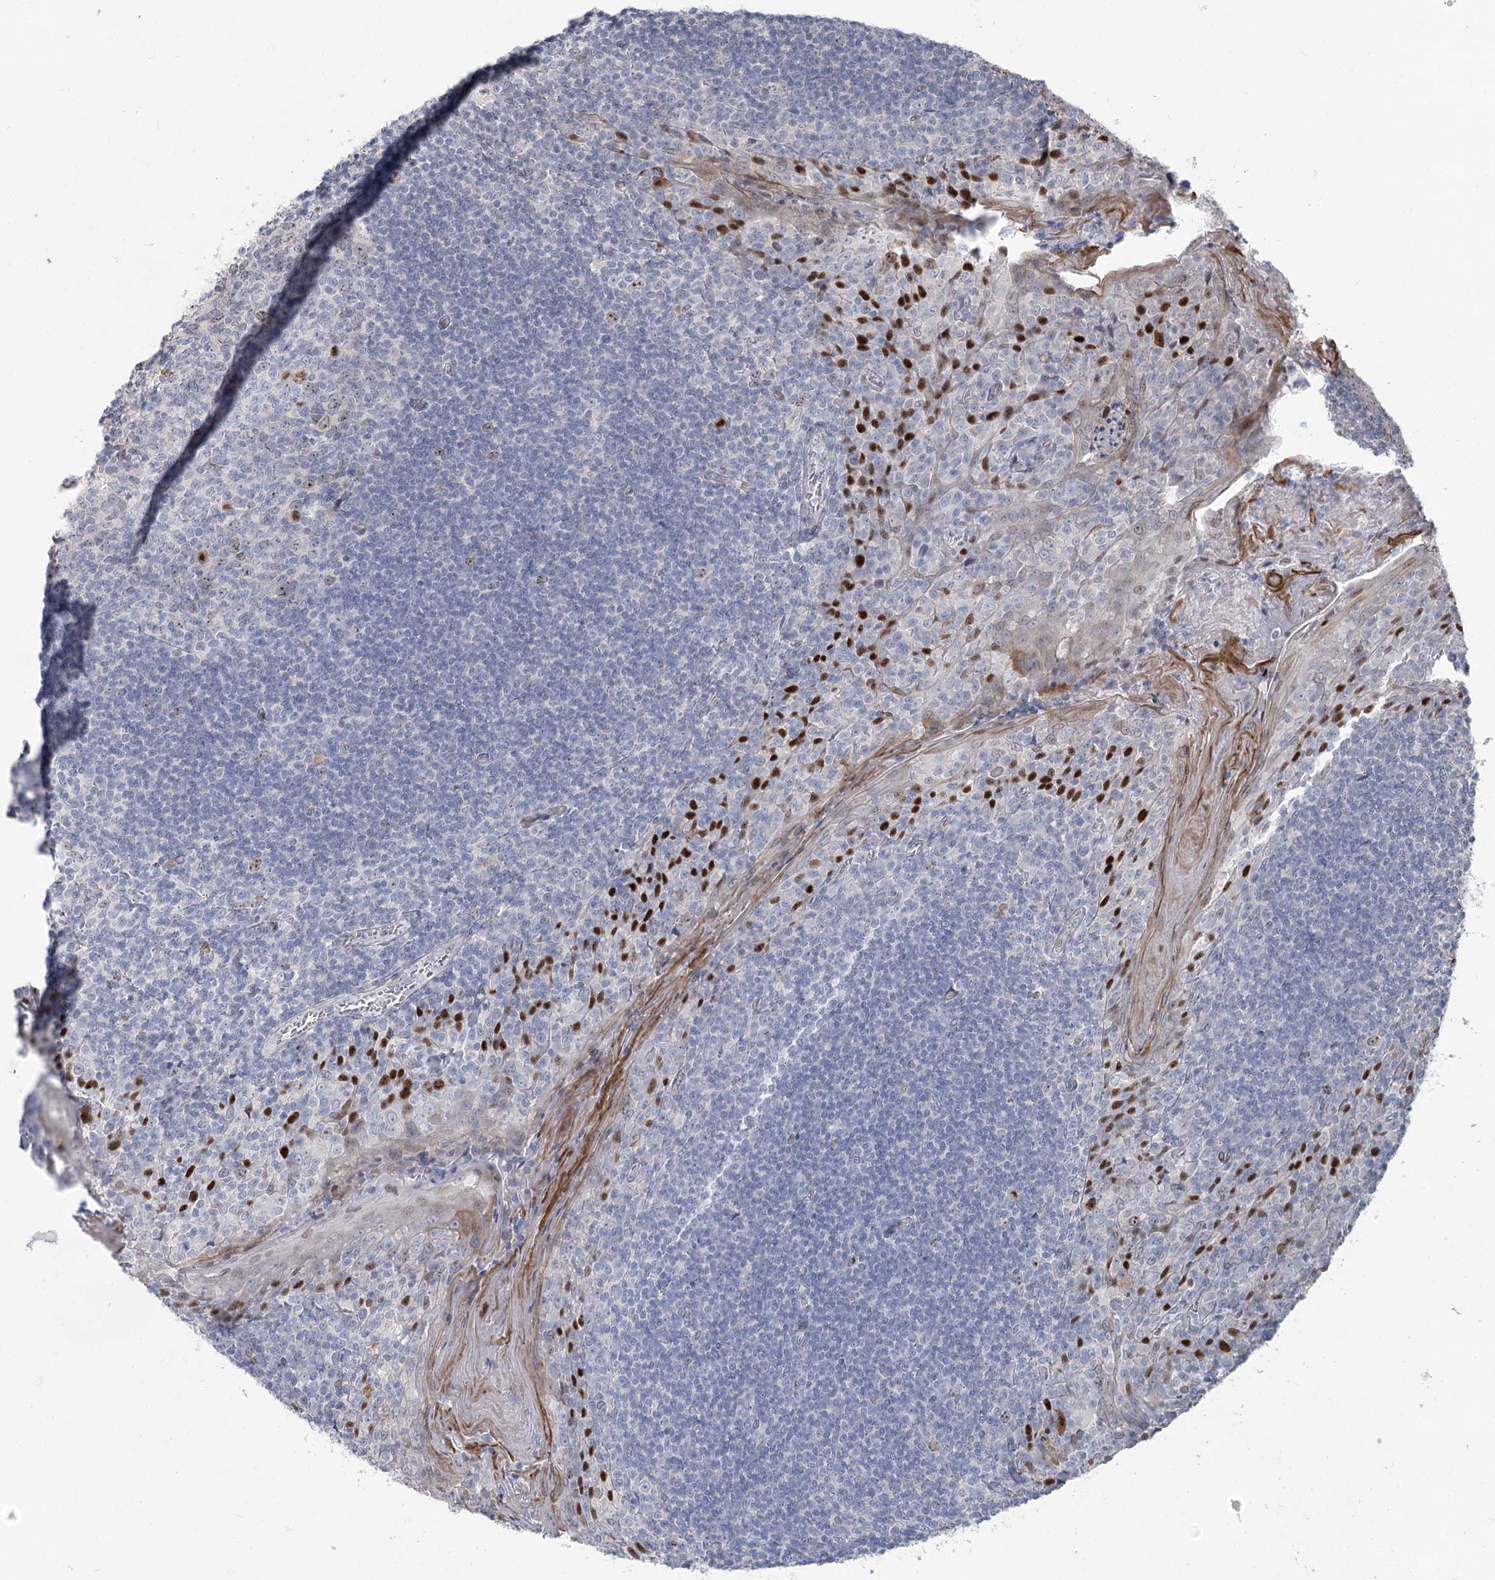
{"staining": {"intensity": "moderate", "quantity": "<25%", "location": "nuclear"}, "tissue": "tonsil", "cell_type": "Germinal center cells", "image_type": "normal", "snomed": [{"axis": "morphology", "description": "Normal tissue, NOS"}, {"axis": "topography", "description": "Tonsil"}], "caption": "Protein expression analysis of unremarkable tonsil shows moderate nuclear expression in approximately <25% of germinal center cells. The staining was performed using DAB (3,3'-diaminobenzidine) to visualize the protein expression in brown, while the nuclei were stained in blue with hematoxylin (Magnification: 20x).", "gene": "ABITRAM", "patient": {"sex": "male", "age": 27}}